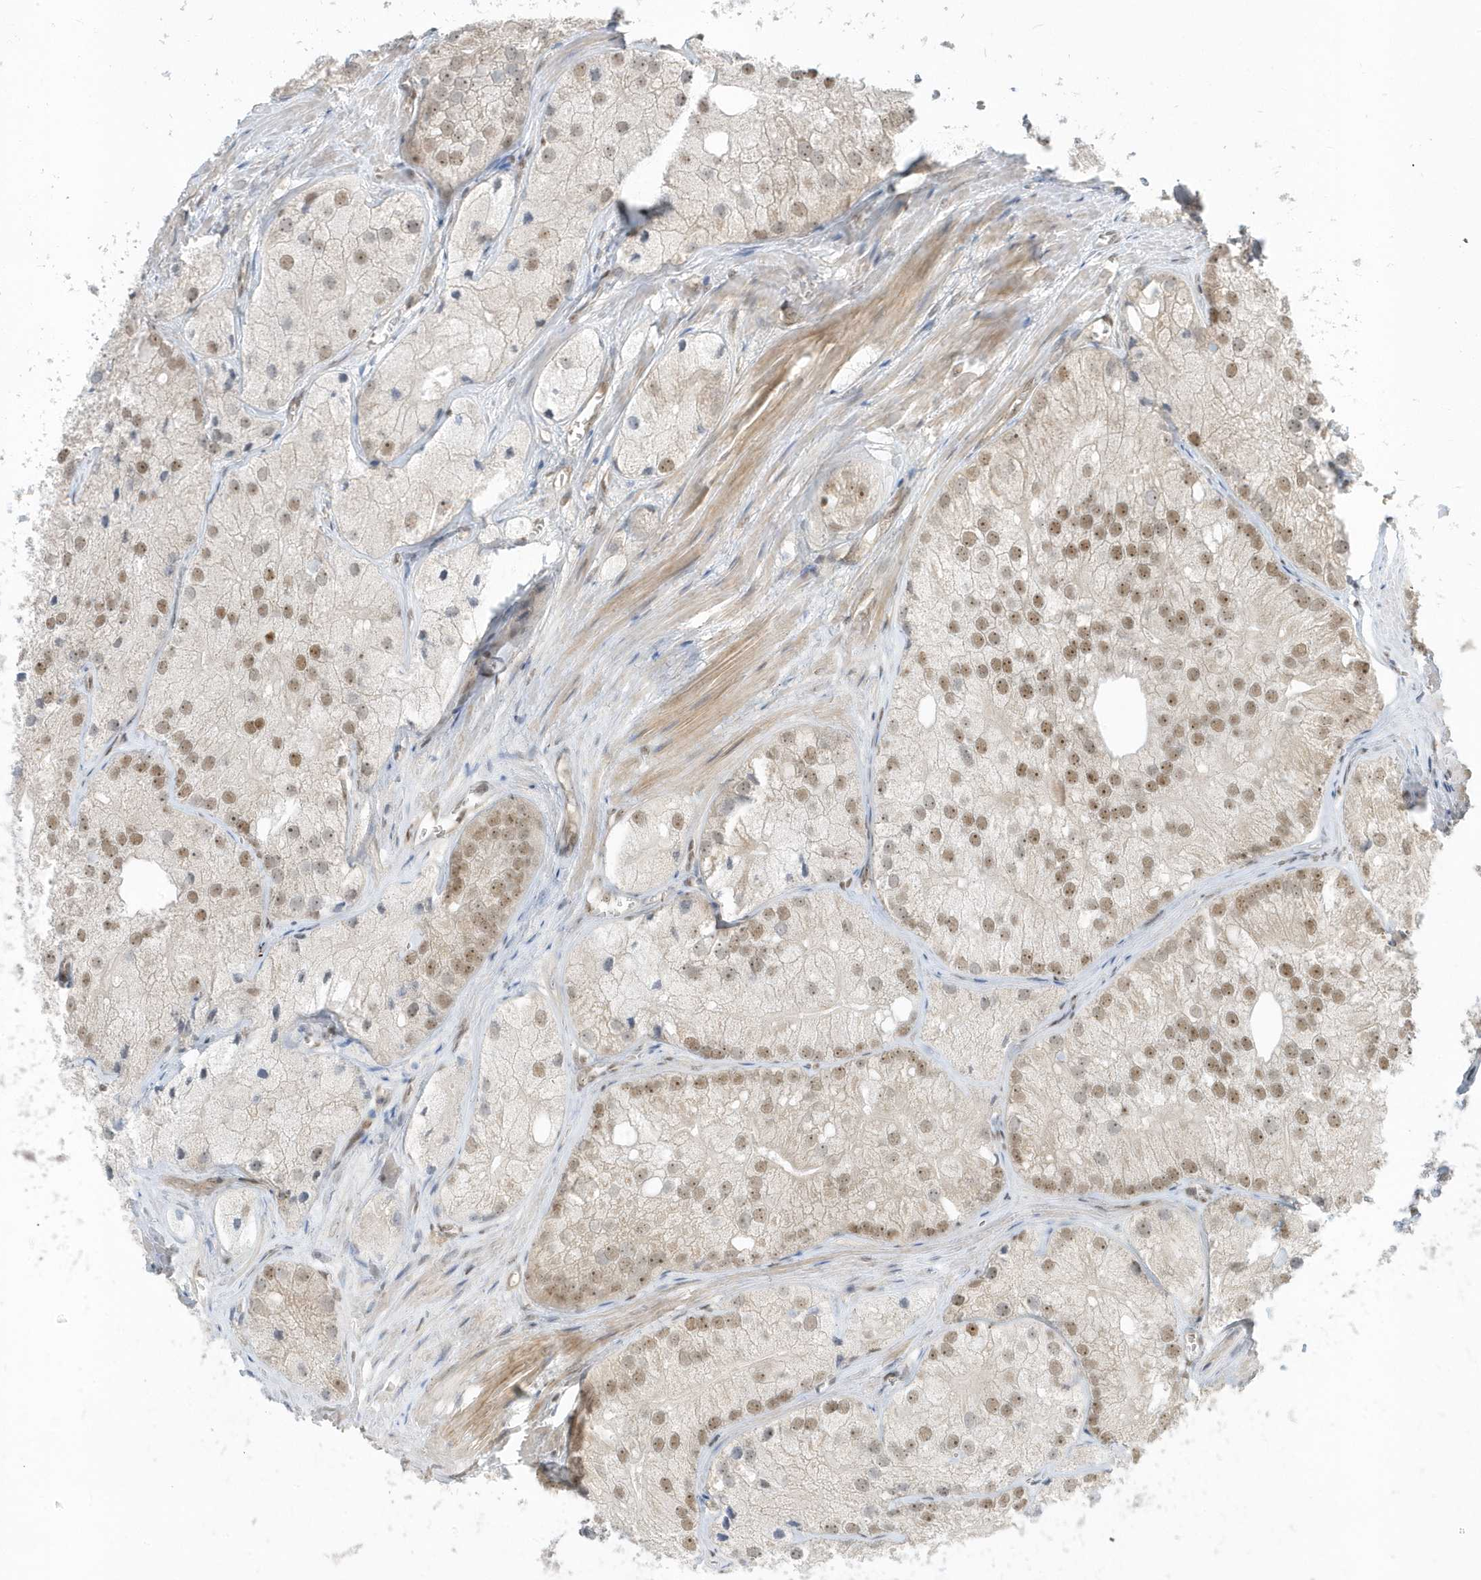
{"staining": {"intensity": "moderate", "quantity": "25%-75%", "location": "nuclear"}, "tissue": "prostate cancer", "cell_type": "Tumor cells", "image_type": "cancer", "snomed": [{"axis": "morphology", "description": "Adenocarcinoma, Low grade"}, {"axis": "topography", "description": "Prostate"}], "caption": "DAB immunohistochemical staining of prostate cancer (adenocarcinoma (low-grade)) shows moderate nuclear protein staining in about 25%-75% of tumor cells.", "gene": "ZNF740", "patient": {"sex": "male", "age": 69}}